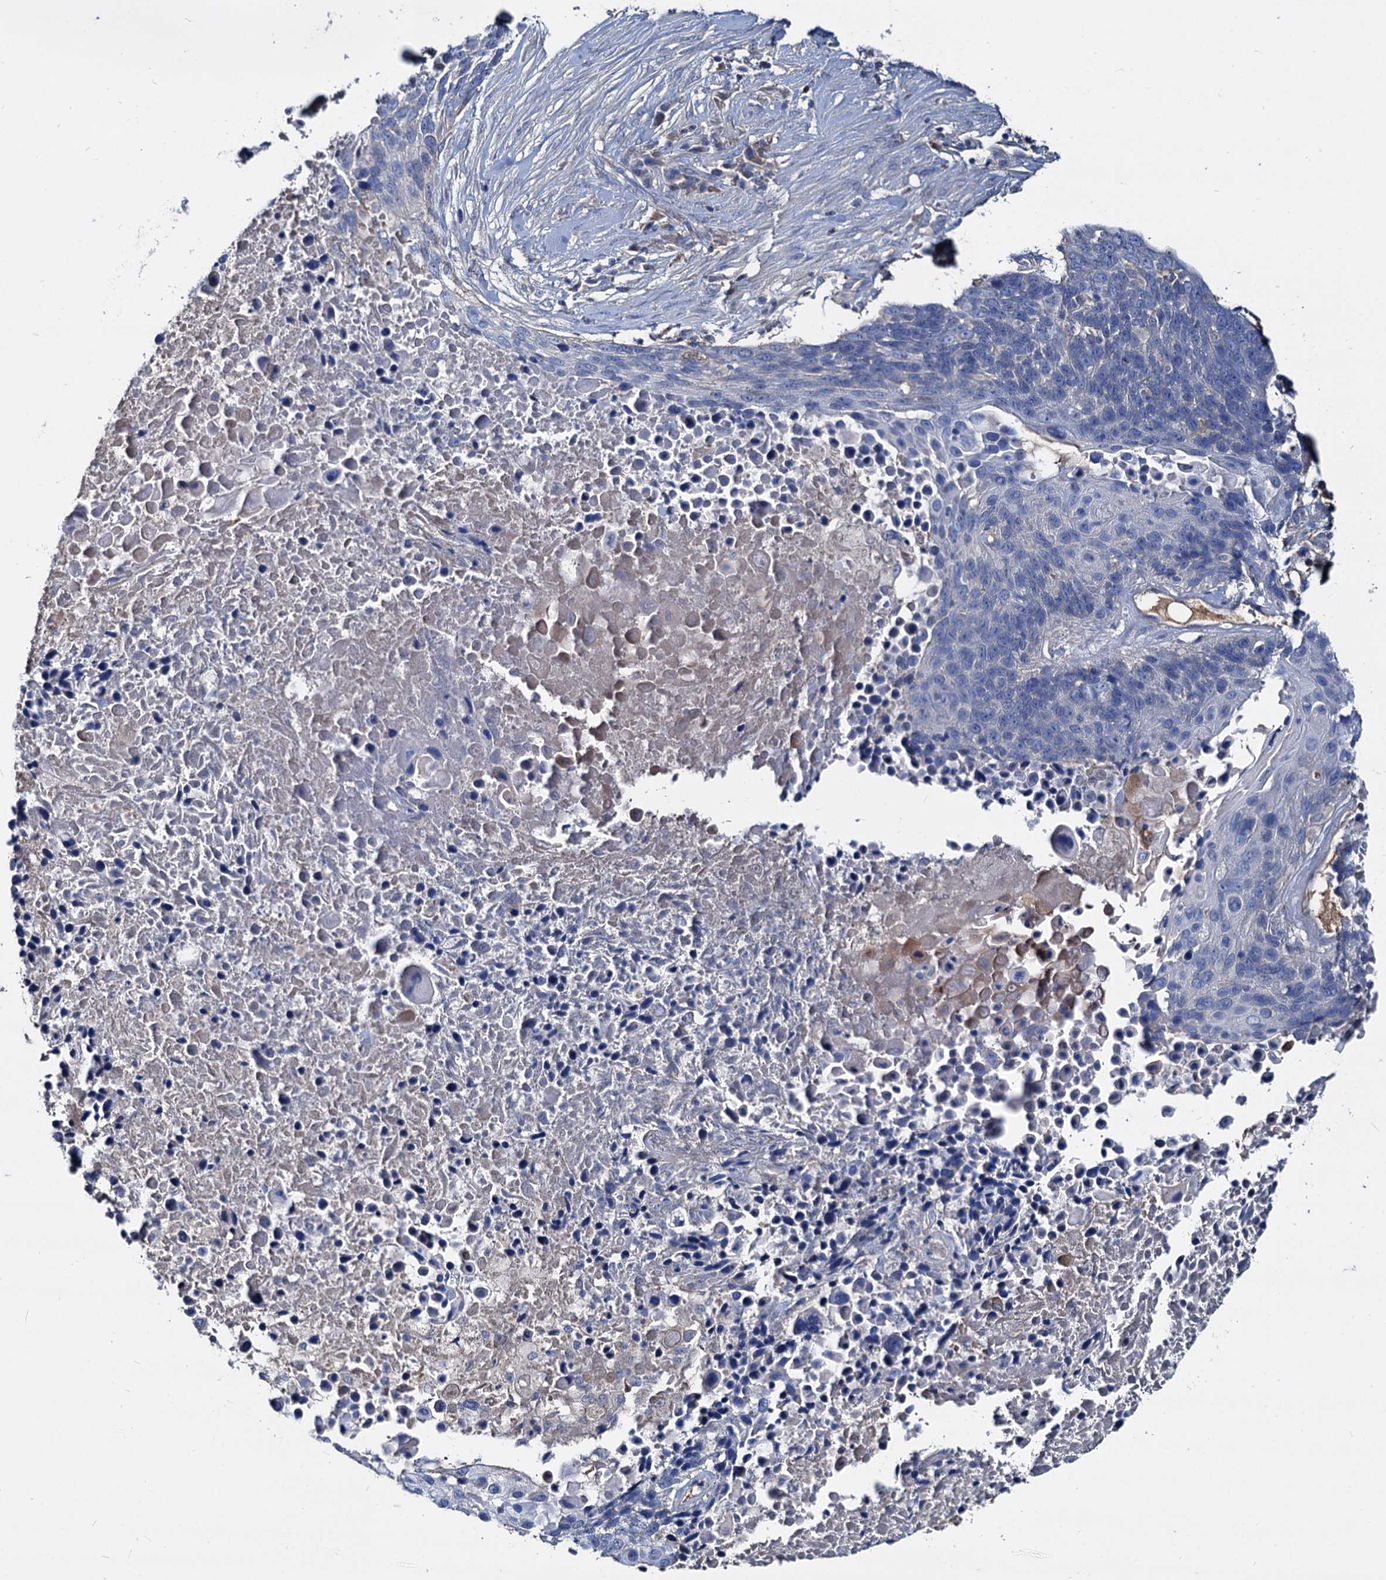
{"staining": {"intensity": "negative", "quantity": "none", "location": "none"}, "tissue": "lung cancer", "cell_type": "Tumor cells", "image_type": "cancer", "snomed": [{"axis": "morphology", "description": "Normal tissue, NOS"}, {"axis": "morphology", "description": "Squamous cell carcinoma, NOS"}, {"axis": "topography", "description": "Lymph node"}, {"axis": "topography", "description": "Lung"}], "caption": "Lung squamous cell carcinoma was stained to show a protein in brown. There is no significant staining in tumor cells. Brightfield microscopy of immunohistochemistry (IHC) stained with DAB (brown) and hematoxylin (blue), captured at high magnification.", "gene": "ACY3", "patient": {"sex": "male", "age": 66}}